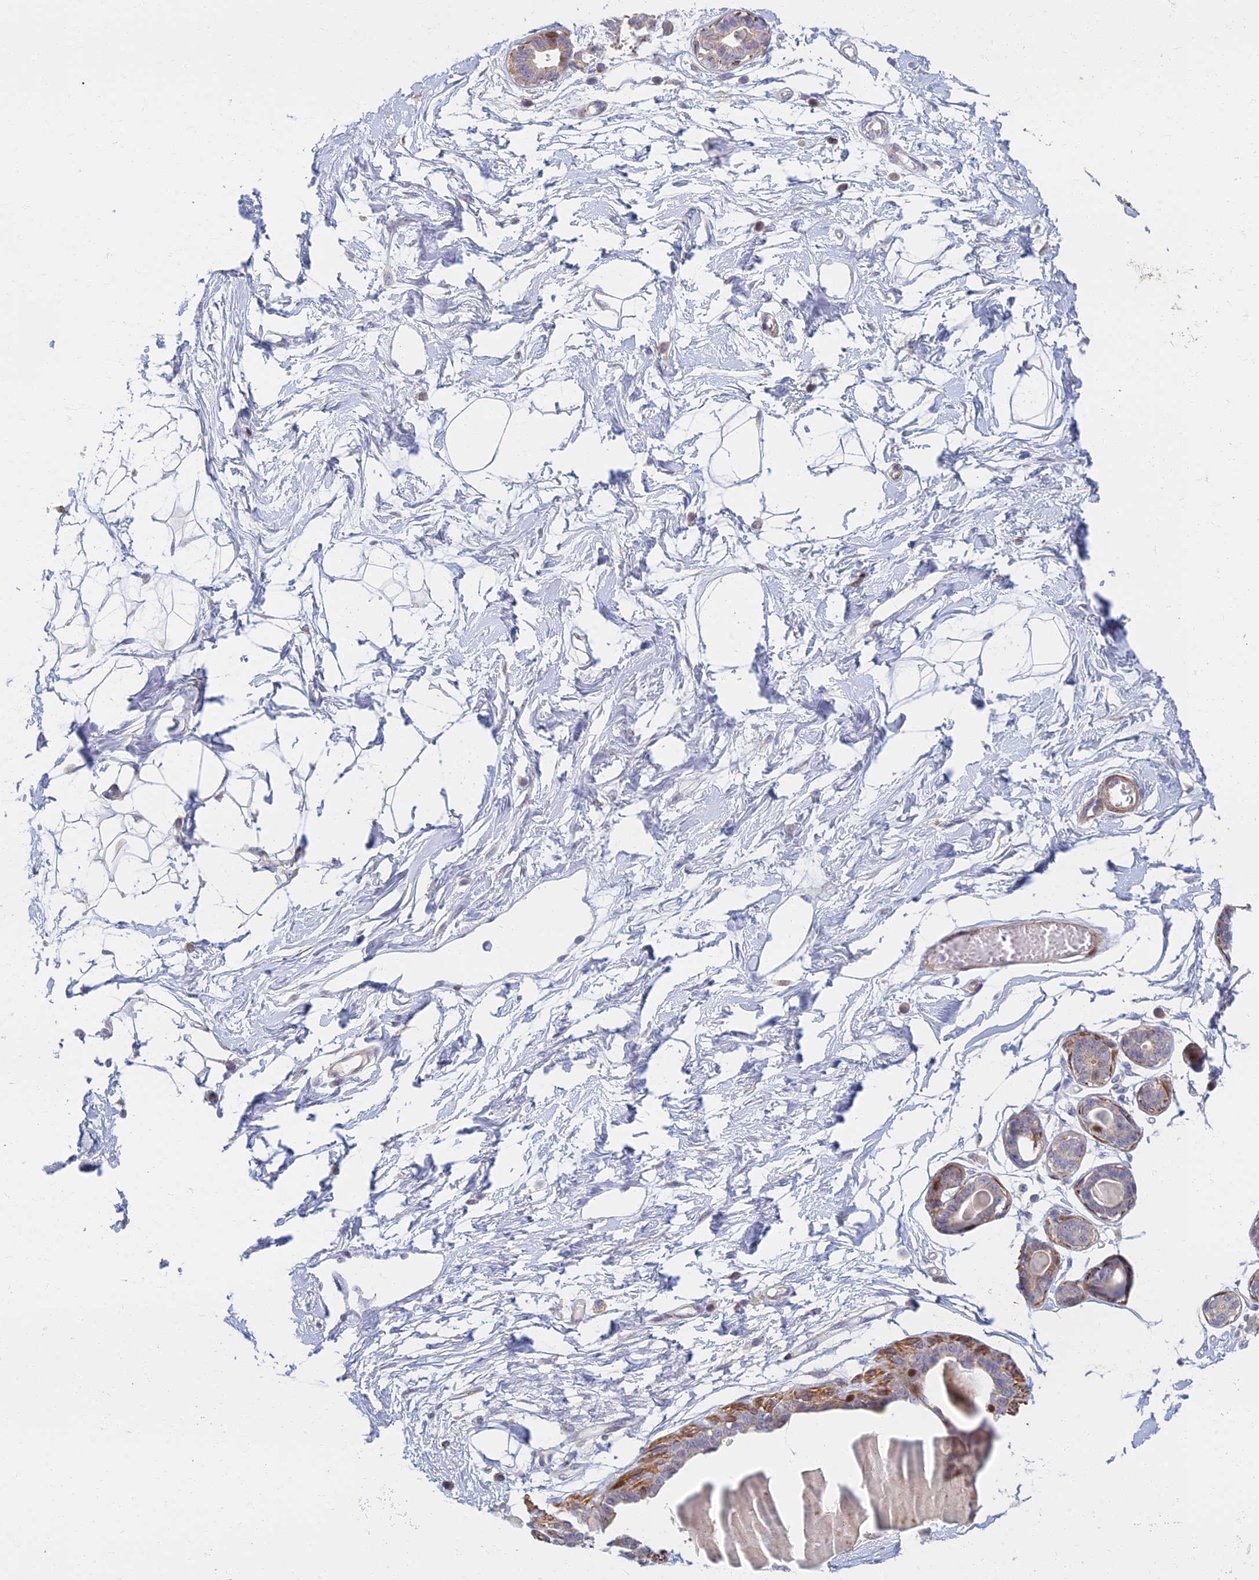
{"staining": {"intensity": "negative", "quantity": "none", "location": "none"}, "tissue": "breast", "cell_type": "Adipocytes", "image_type": "normal", "snomed": [{"axis": "morphology", "description": "Normal tissue, NOS"}, {"axis": "topography", "description": "Breast"}], "caption": "The histopathology image displays no staining of adipocytes in benign breast.", "gene": "C15orf40", "patient": {"sex": "female", "age": 45}}